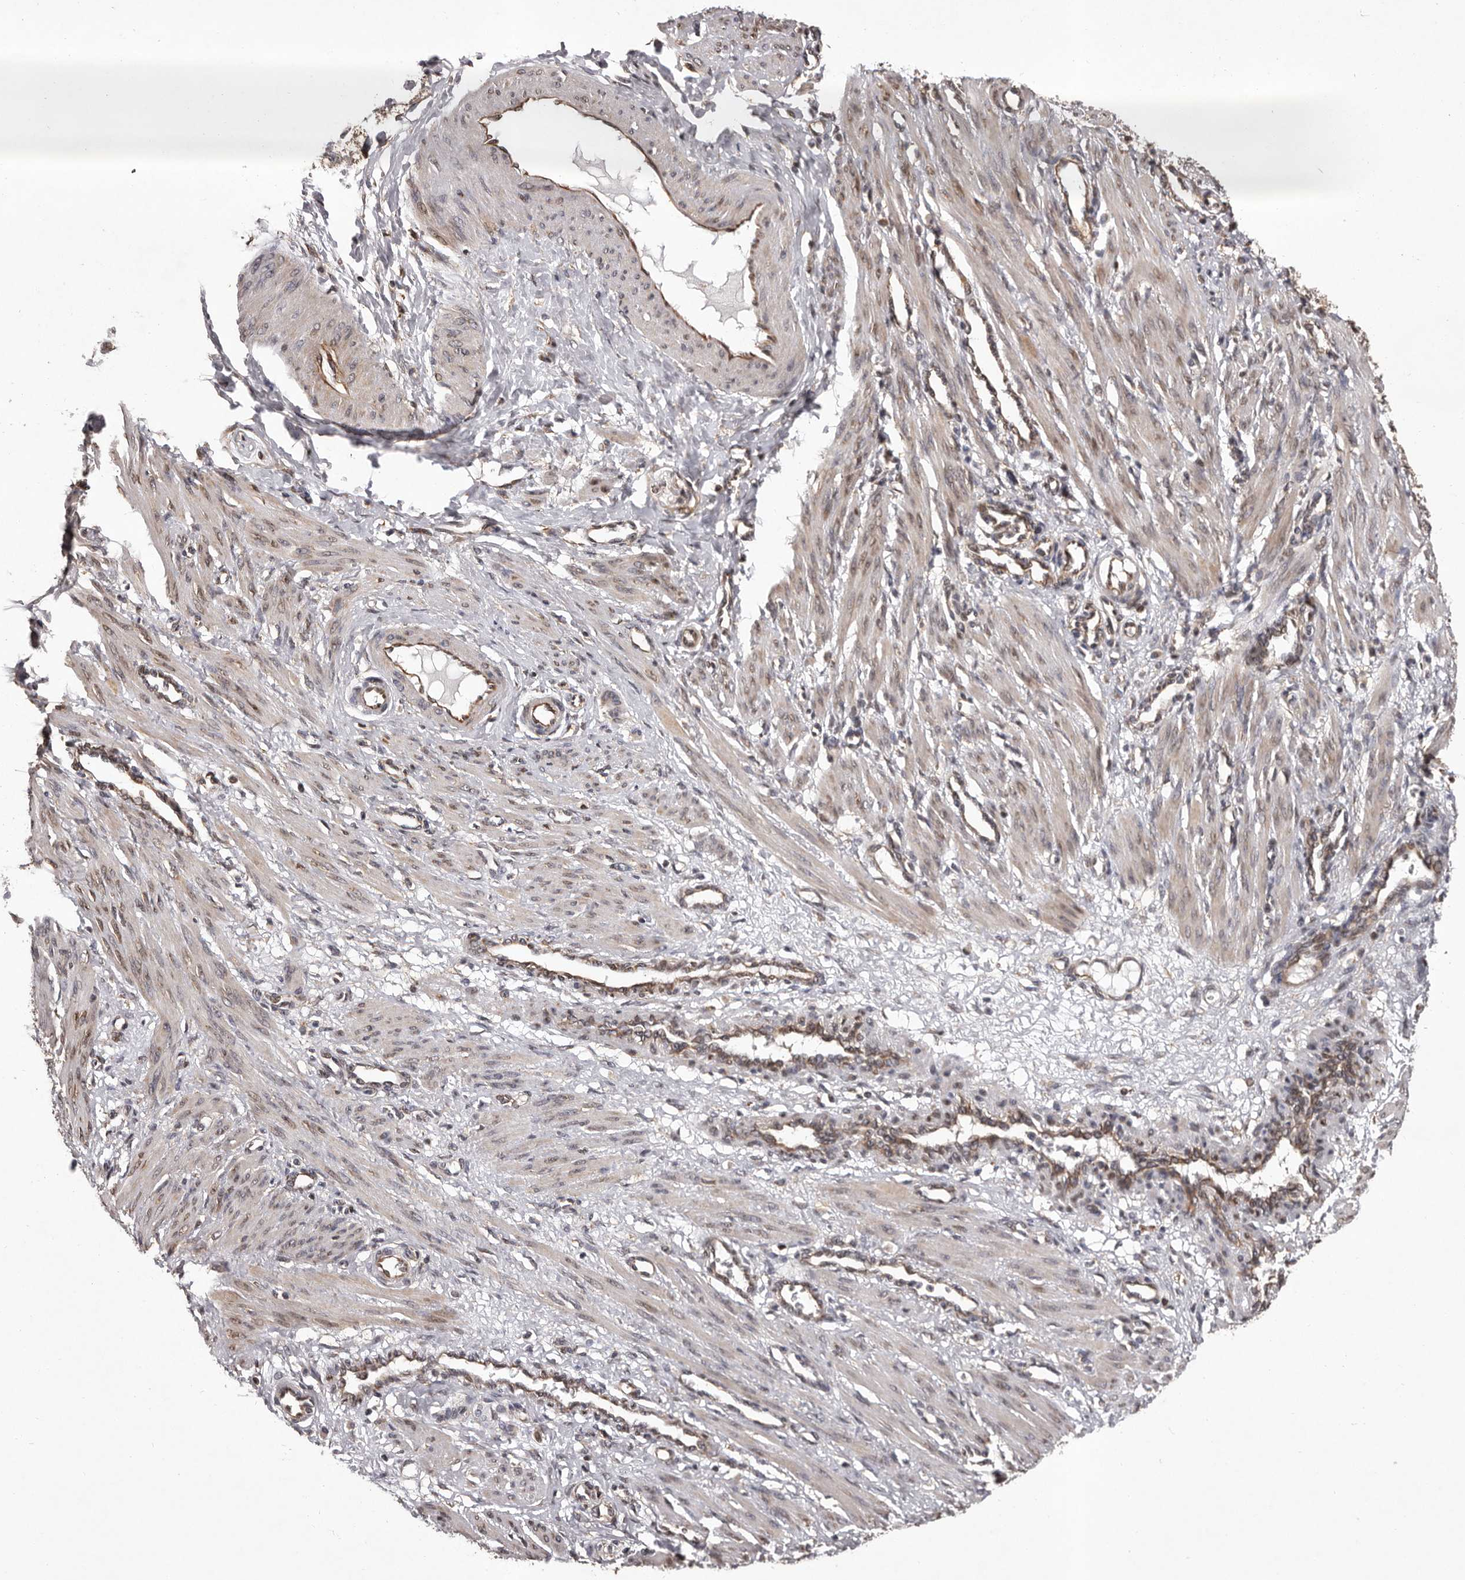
{"staining": {"intensity": "weak", "quantity": "25%-75%", "location": "nuclear"}, "tissue": "smooth muscle", "cell_type": "Smooth muscle cells", "image_type": "normal", "snomed": [{"axis": "morphology", "description": "Normal tissue, NOS"}, {"axis": "topography", "description": "Endometrium"}], "caption": "DAB (3,3'-diaminobenzidine) immunohistochemical staining of unremarkable smooth muscle shows weak nuclear protein staining in approximately 25%-75% of smooth muscle cells. (DAB = brown stain, brightfield microscopy at high magnification).", "gene": "GADD45B", "patient": {"sex": "female", "age": 33}}